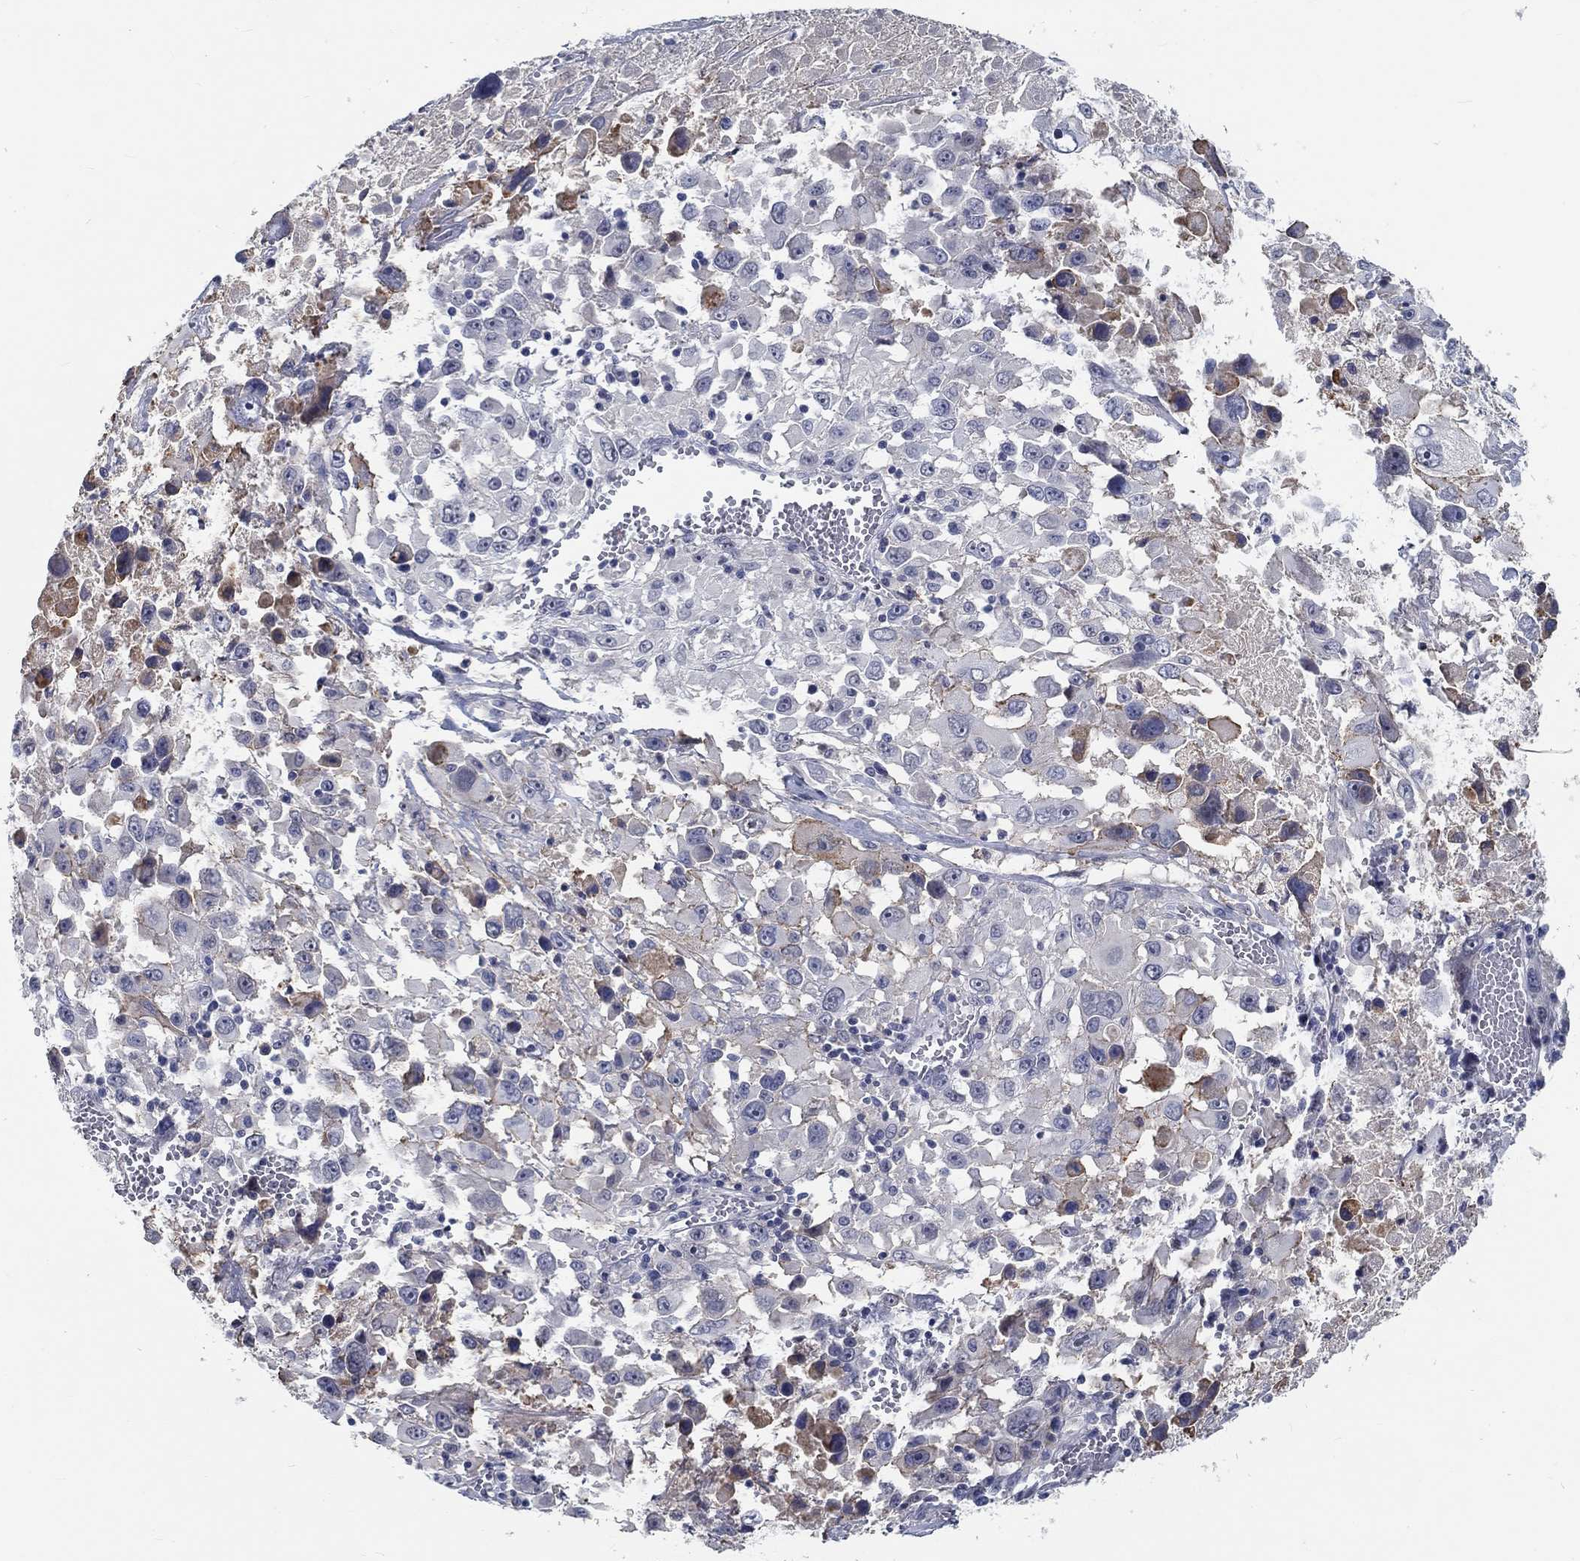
{"staining": {"intensity": "negative", "quantity": "none", "location": "none"}, "tissue": "melanoma", "cell_type": "Tumor cells", "image_type": "cancer", "snomed": [{"axis": "morphology", "description": "Malignant melanoma, Metastatic site"}, {"axis": "topography", "description": "Lymph node"}], "caption": "Tumor cells are negative for brown protein staining in malignant melanoma (metastatic site).", "gene": "MYBPC1", "patient": {"sex": "male", "age": 50}}